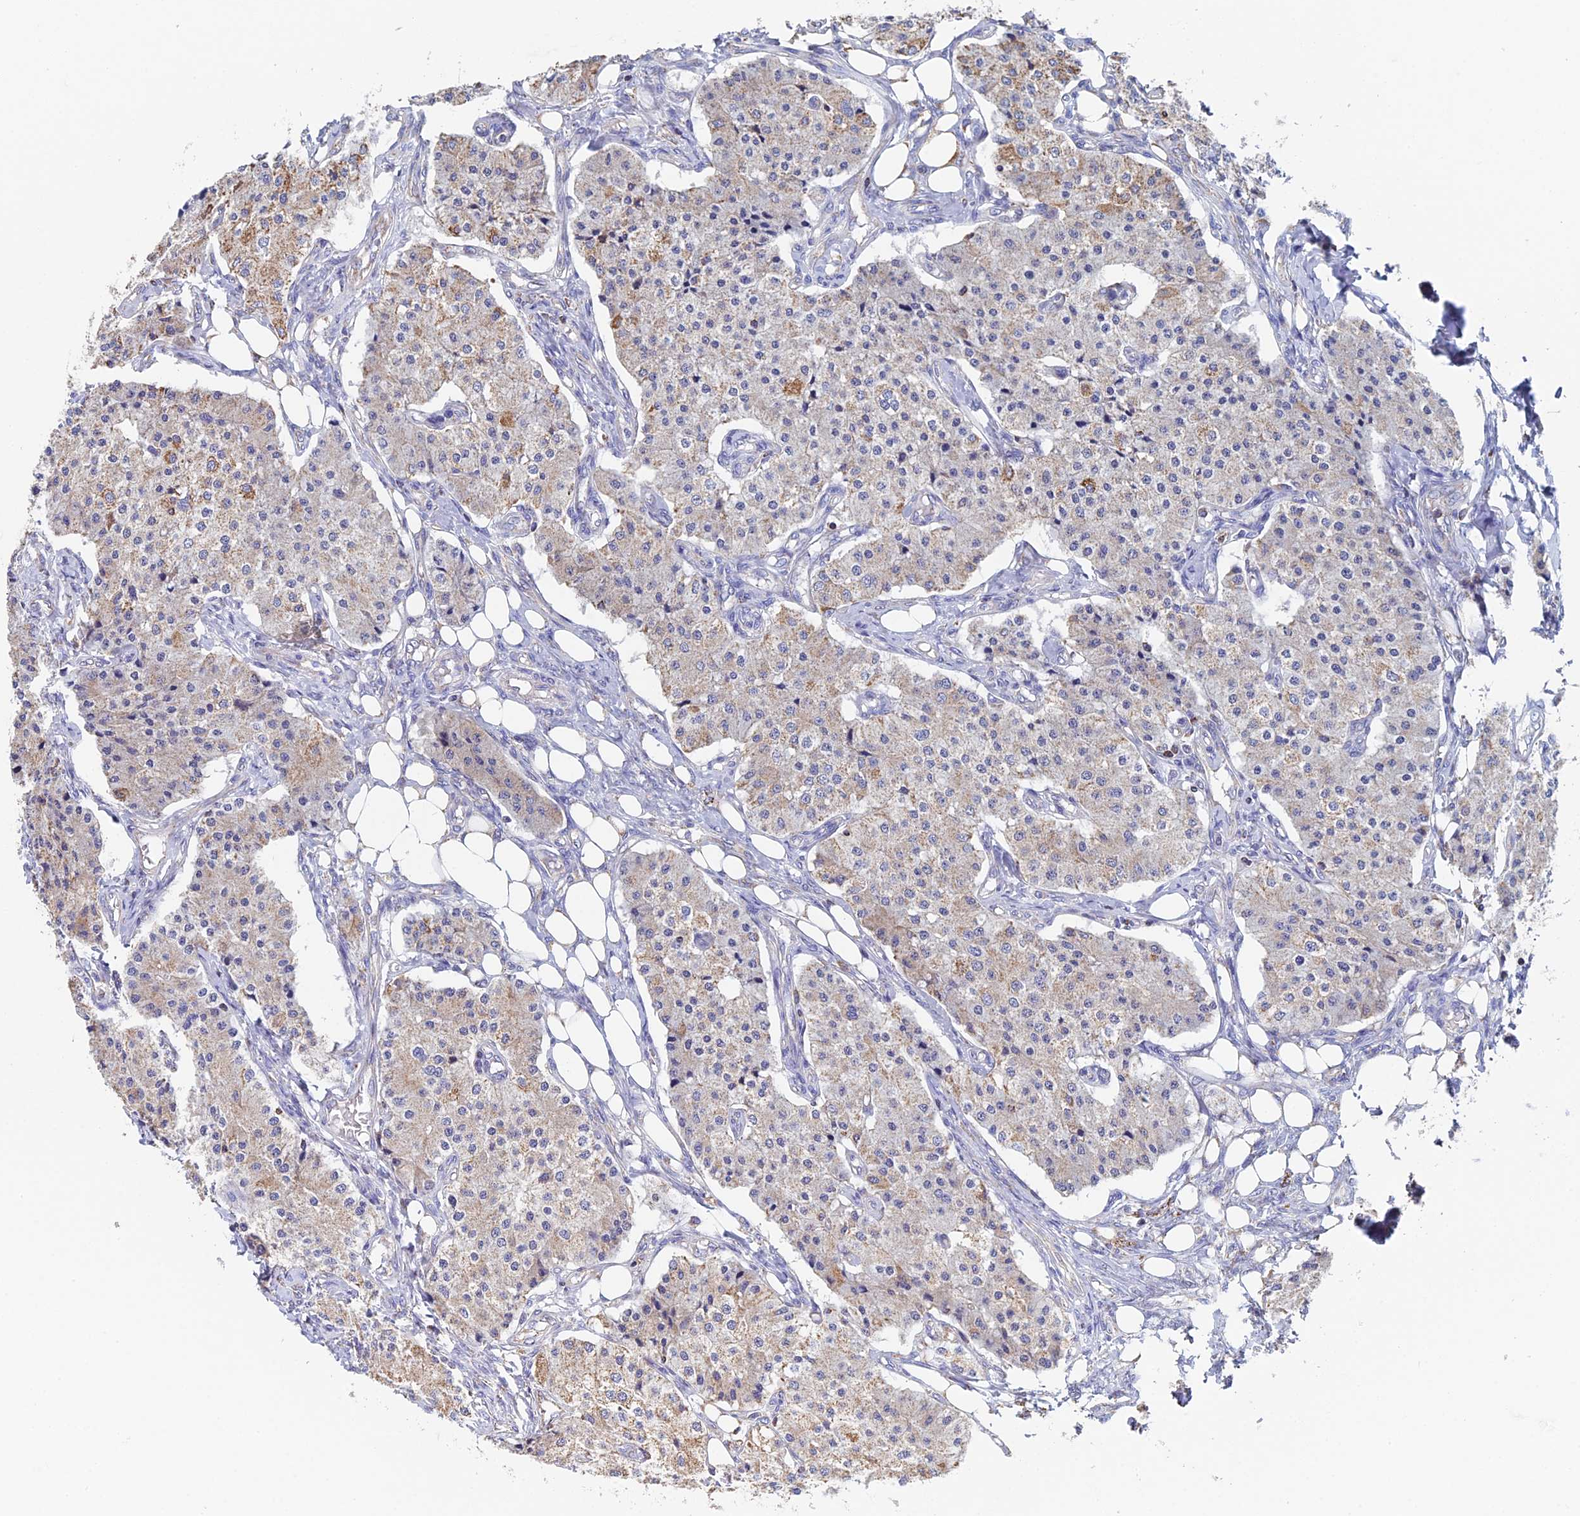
{"staining": {"intensity": "moderate", "quantity": "<25%", "location": "cytoplasmic/membranous"}, "tissue": "carcinoid", "cell_type": "Tumor cells", "image_type": "cancer", "snomed": [{"axis": "morphology", "description": "Carcinoid, malignant, NOS"}, {"axis": "topography", "description": "Colon"}], "caption": "Immunohistochemistry (IHC) staining of carcinoid, which demonstrates low levels of moderate cytoplasmic/membranous expression in approximately <25% of tumor cells indicating moderate cytoplasmic/membranous protein positivity. The staining was performed using DAB (3,3'-diaminobenzidine) (brown) for protein detection and nuclei were counterstained in hematoxylin (blue).", "gene": "SPOCK2", "patient": {"sex": "female", "age": 52}}